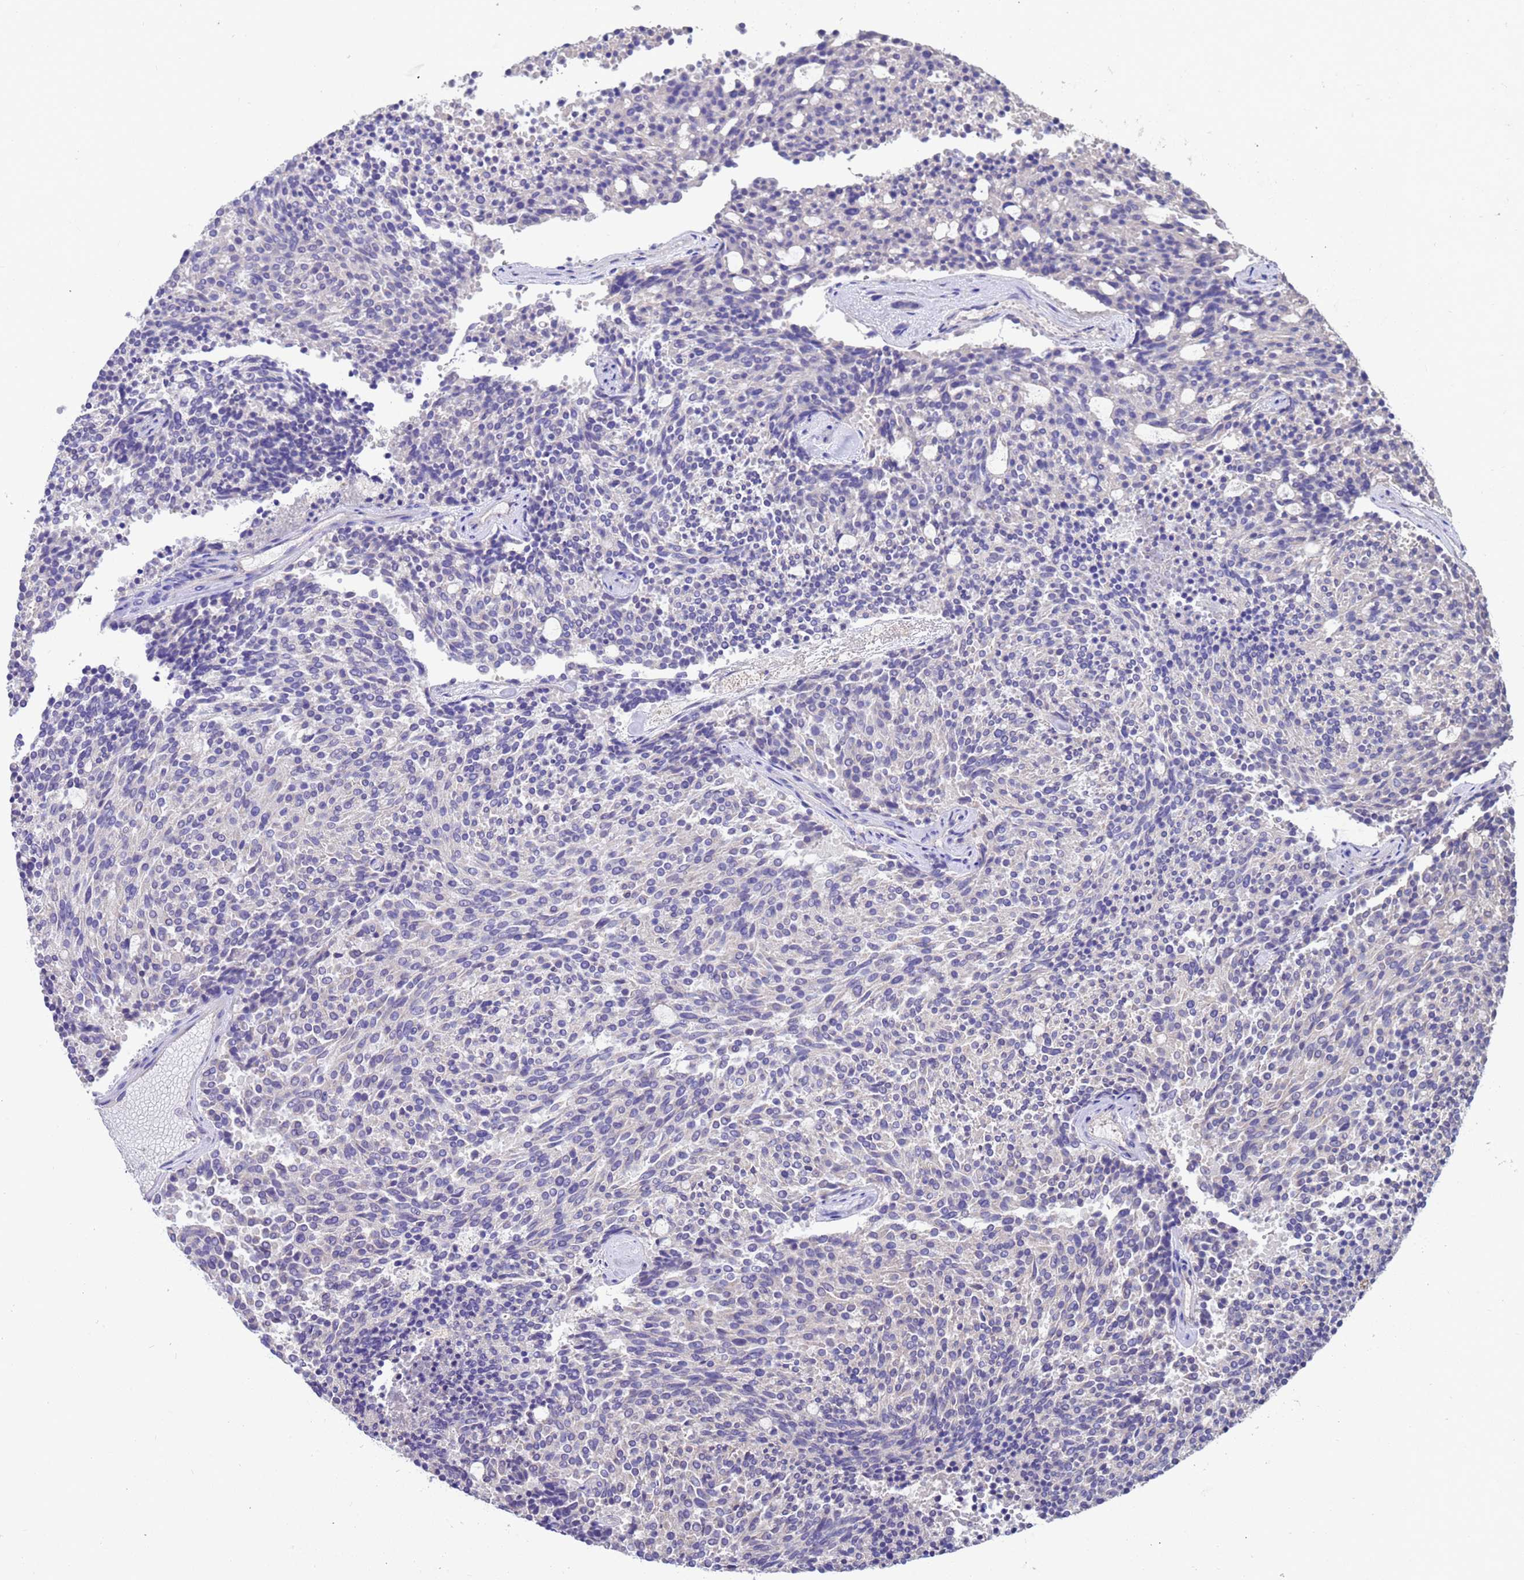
{"staining": {"intensity": "negative", "quantity": "none", "location": "none"}, "tissue": "carcinoid", "cell_type": "Tumor cells", "image_type": "cancer", "snomed": [{"axis": "morphology", "description": "Carcinoid, malignant, NOS"}, {"axis": "topography", "description": "Pancreas"}], "caption": "High power microscopy photomicrograph of an immunohistochemistry photomicrograph of carcinoid (malignant), revealing no significant staining in tumor cells. Nuclei are stained in blue.", "gene": "SRL", "patient": {"sex": "female", "age": 54}}